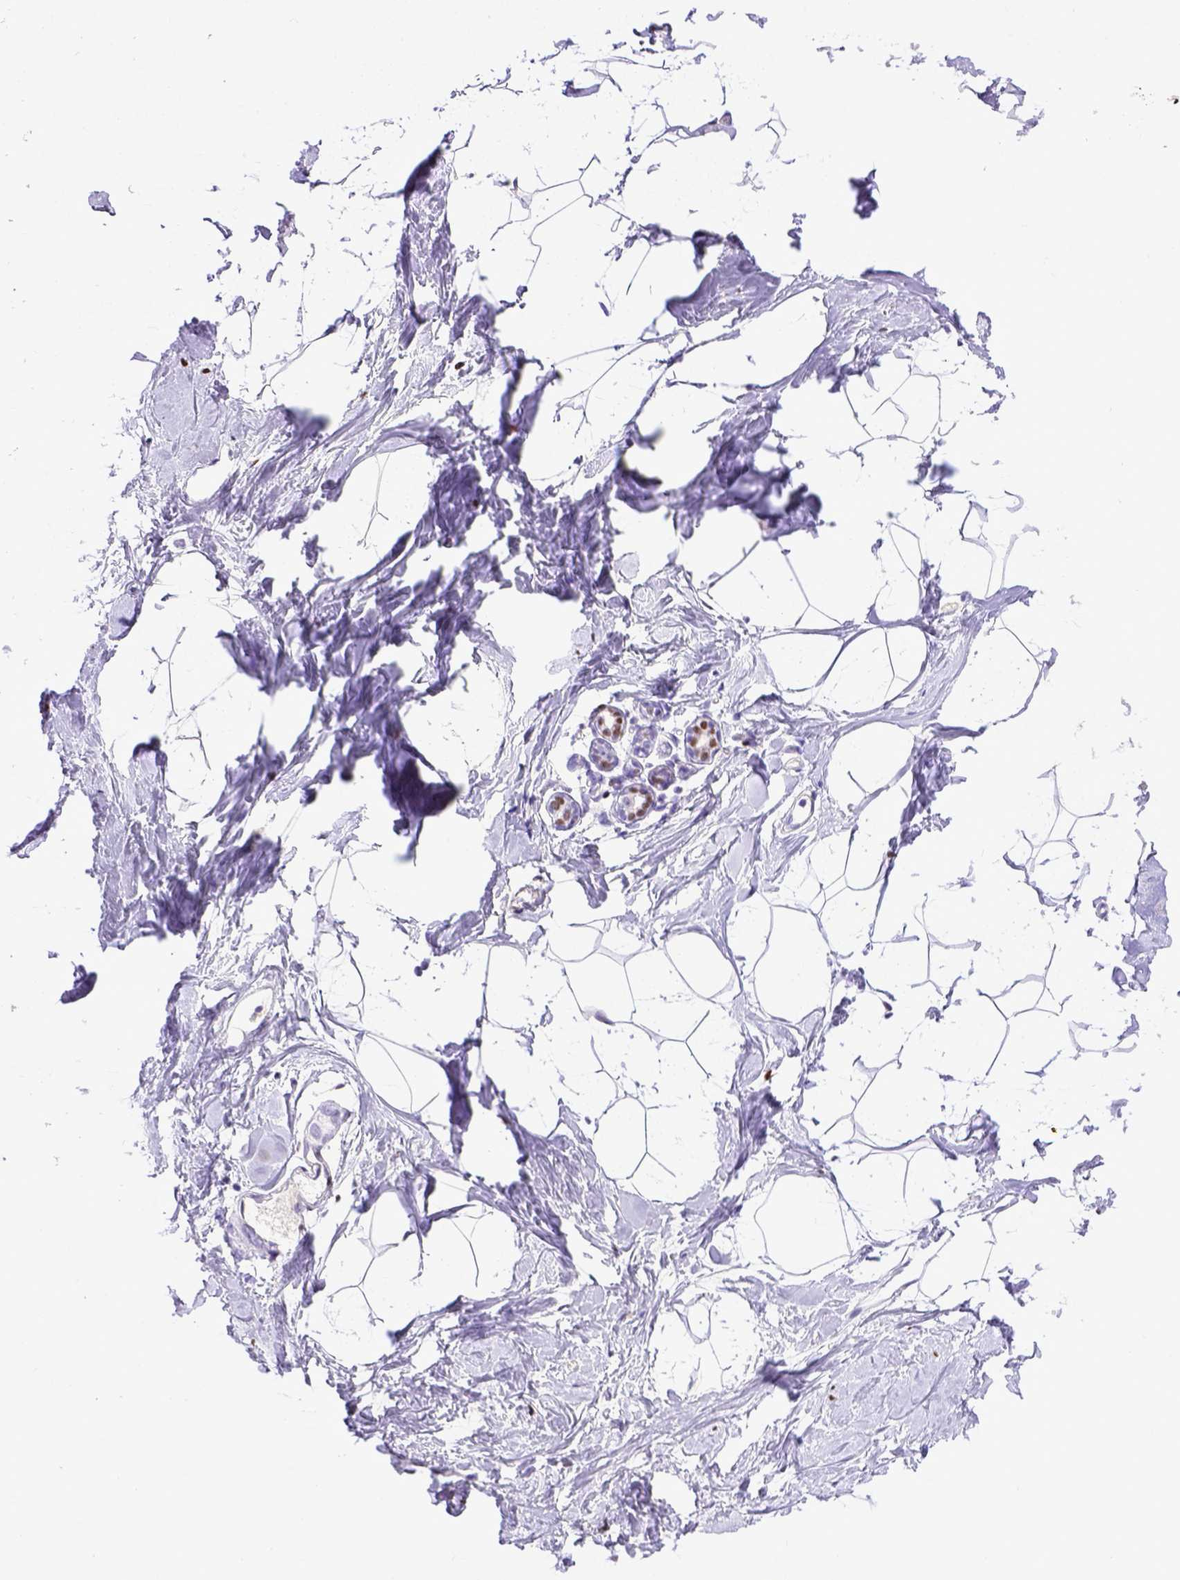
{"staining": {"intensity": "negative", "quantity": "none", "location": "none"}, "tissue": "breast", "cell_type": "Adipocytes", "image_type": "normal", "snomed": [{"axis": "morphology", "description": "Normal tissue, NOS"}, {"axis": "topography", "description": "Breast"}], "caption": "Protein analysis of benign breast demonstrates no significant positivity in adipocytes.", "gene": "ESR1", "patient": {"sex": "female", "age": 32}}